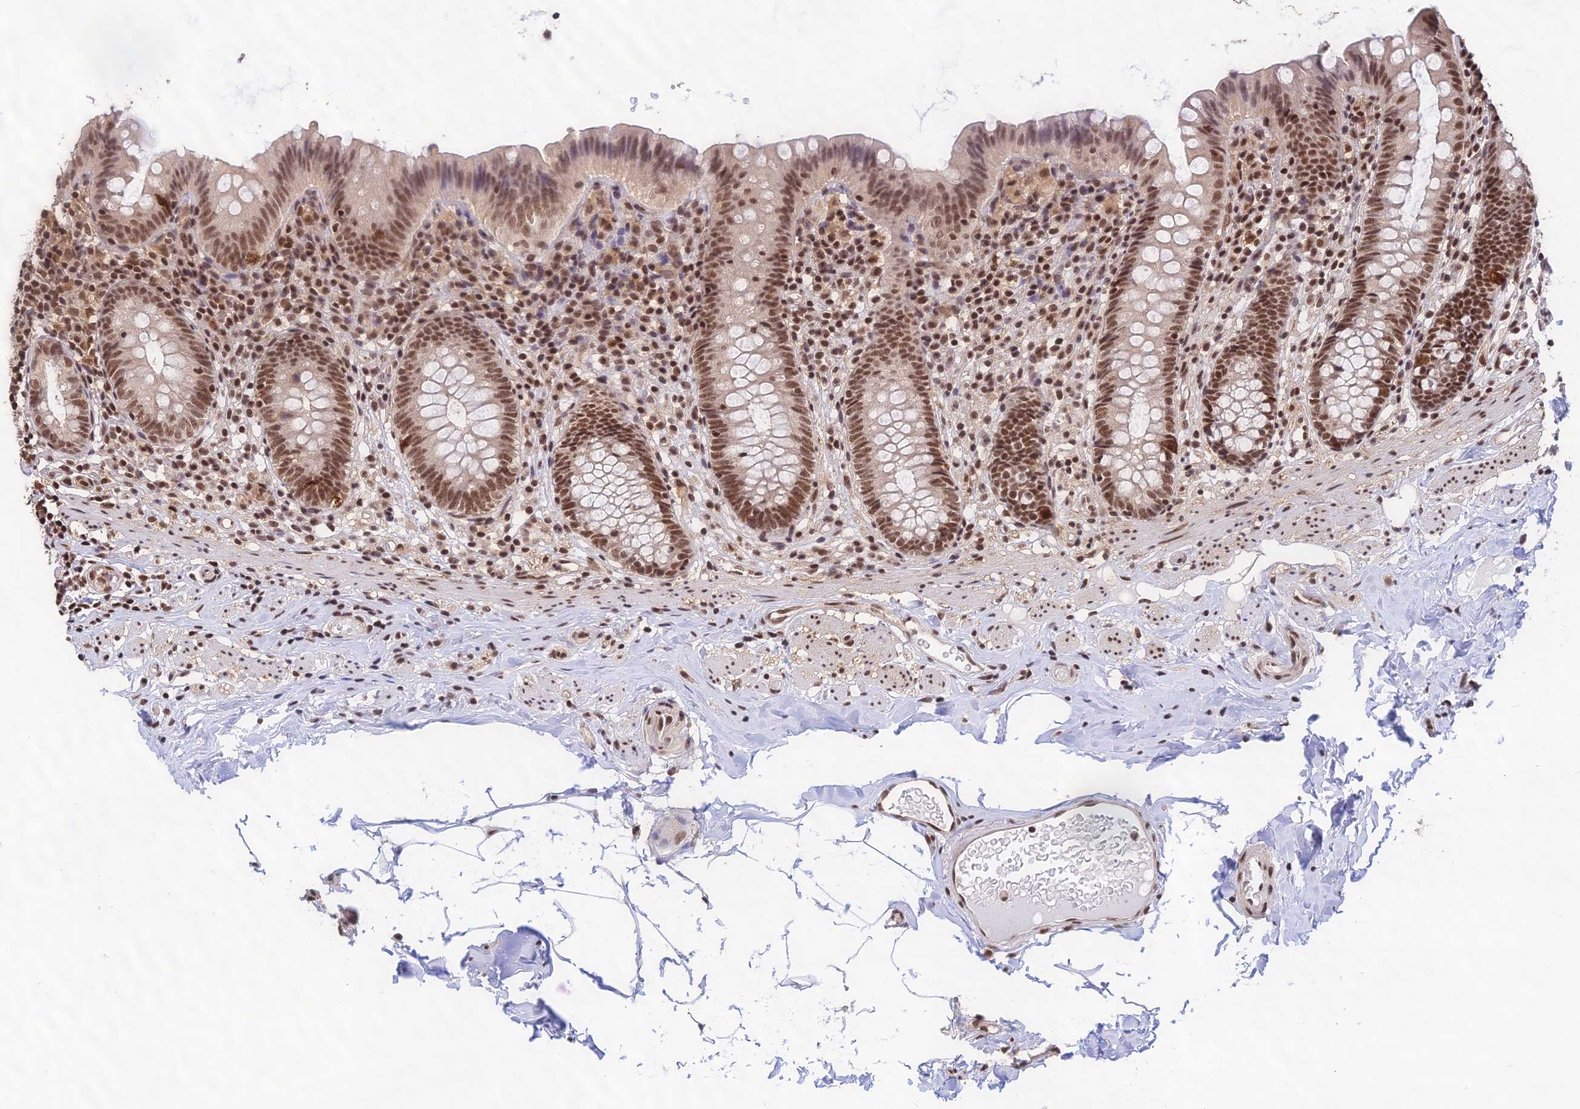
{"staining": {"intensity": "moderate", "quantity": ">75%", "location": "nuclear"}, "tissue": "appendix", "cell_type": "Glandular cells", "image_type": "normal", "snomed": [{"axis": "morphology", "description": "Normal tissue, NOS"}, {"axis": "topography", "description": "Appendix"}], "caption": "An immunohistochemistry histopathology image of normal tissue is shown. Protein staining in brown shows moderate nuclear positivity in appendix within glandular cells. The protein is shown in brown color, while the nuclei are stained blue.", "gene": "THAP11", "patient": {"sex": "male", "age": 55}}